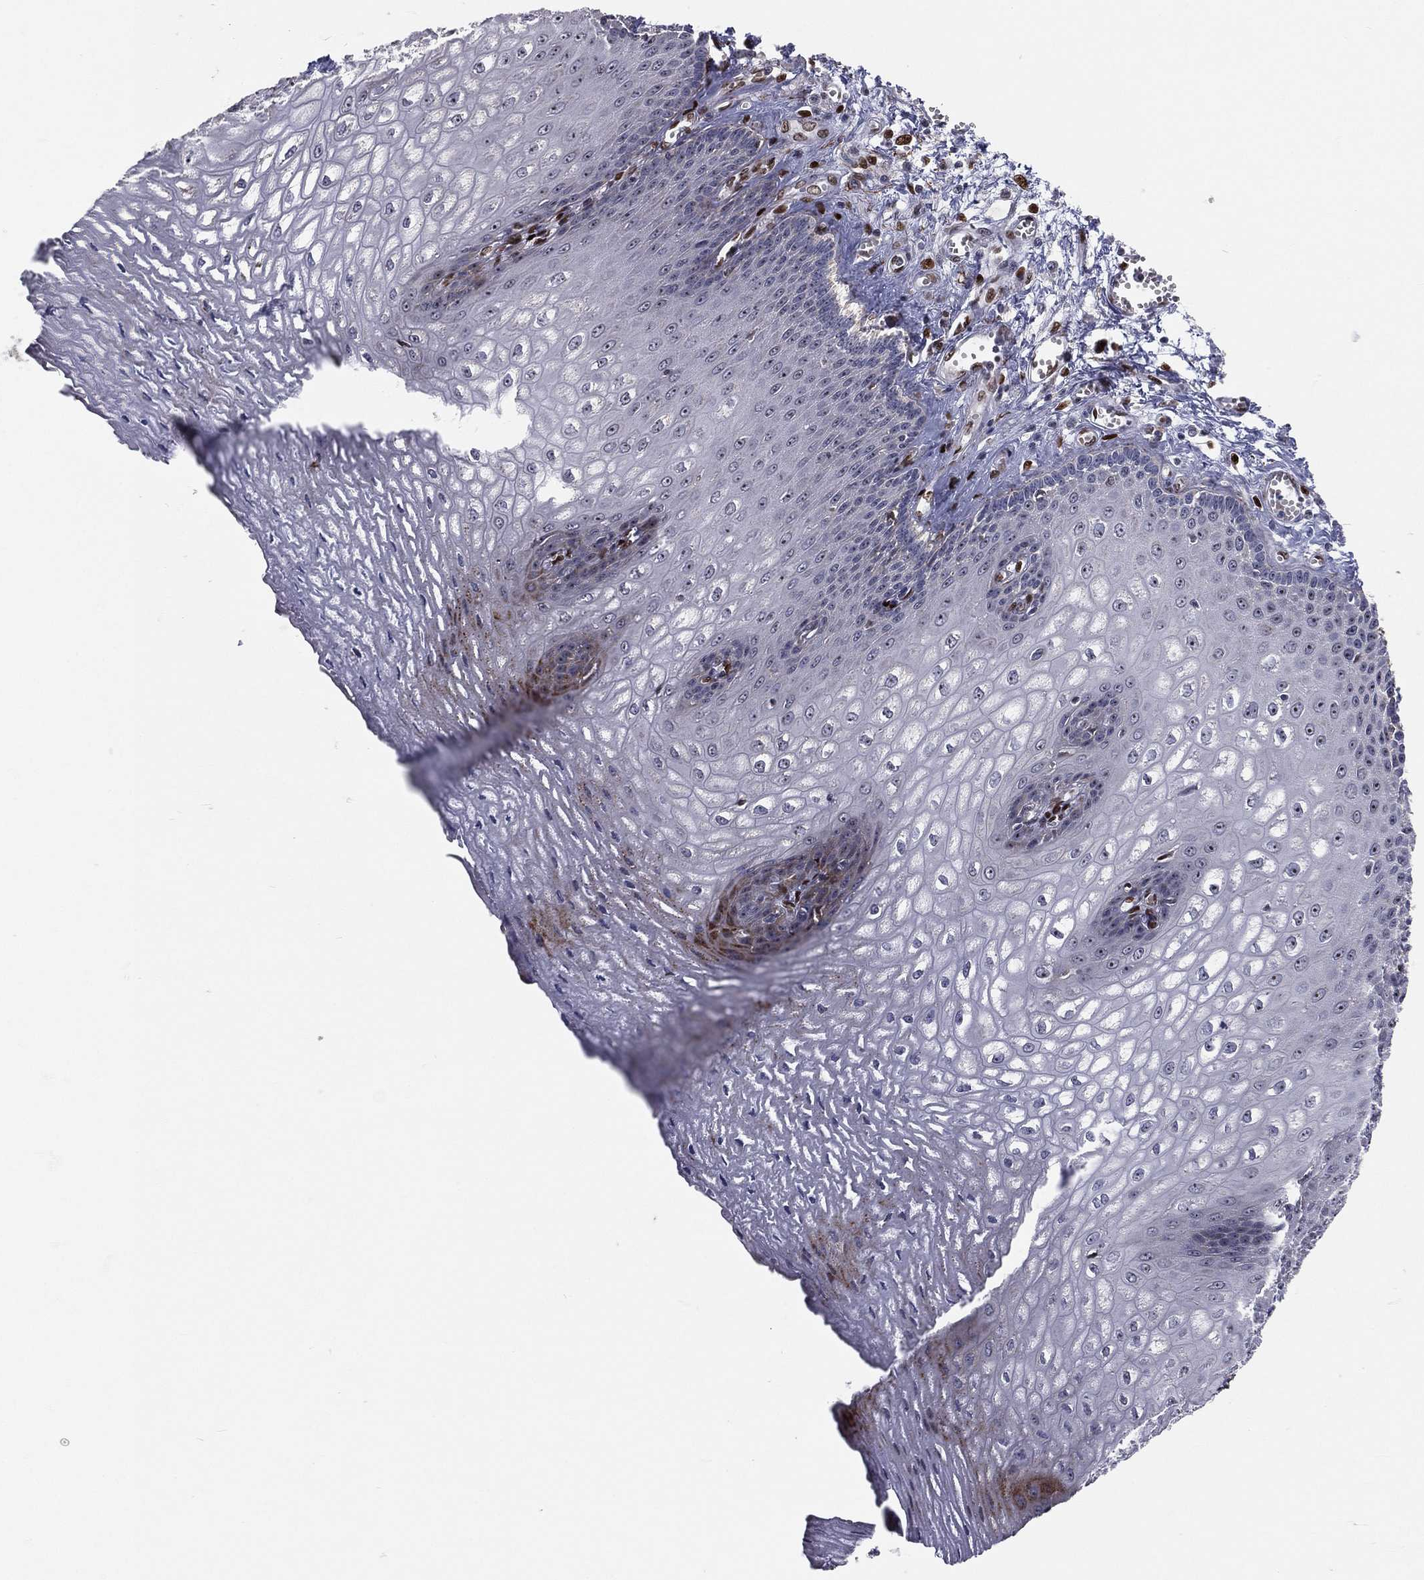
{"staining": {"intensity": "moderate", "quantity": "<25%", "location": "nuclear"}, "tissue": "esophagus", "cell_type": "Squamous epithelial cells", "image_type": "normal", "snomed": [{"axis": "morphology", "description": "Normal tissue, NOS"}, {"axis": "topography", "description": "Esophagus"}], "caption": "Esophagus was stained to show a protein in brown. There is low levels of moderate nuclear expression in about <25% of squamous epithelial cells. The staining was performed using DAB, with brown indicating positive protein expression. Nuclei are stained blue with hematoxylin.", "gene": "ZEB1", "patient": {"sex": "male", "age": 58}}